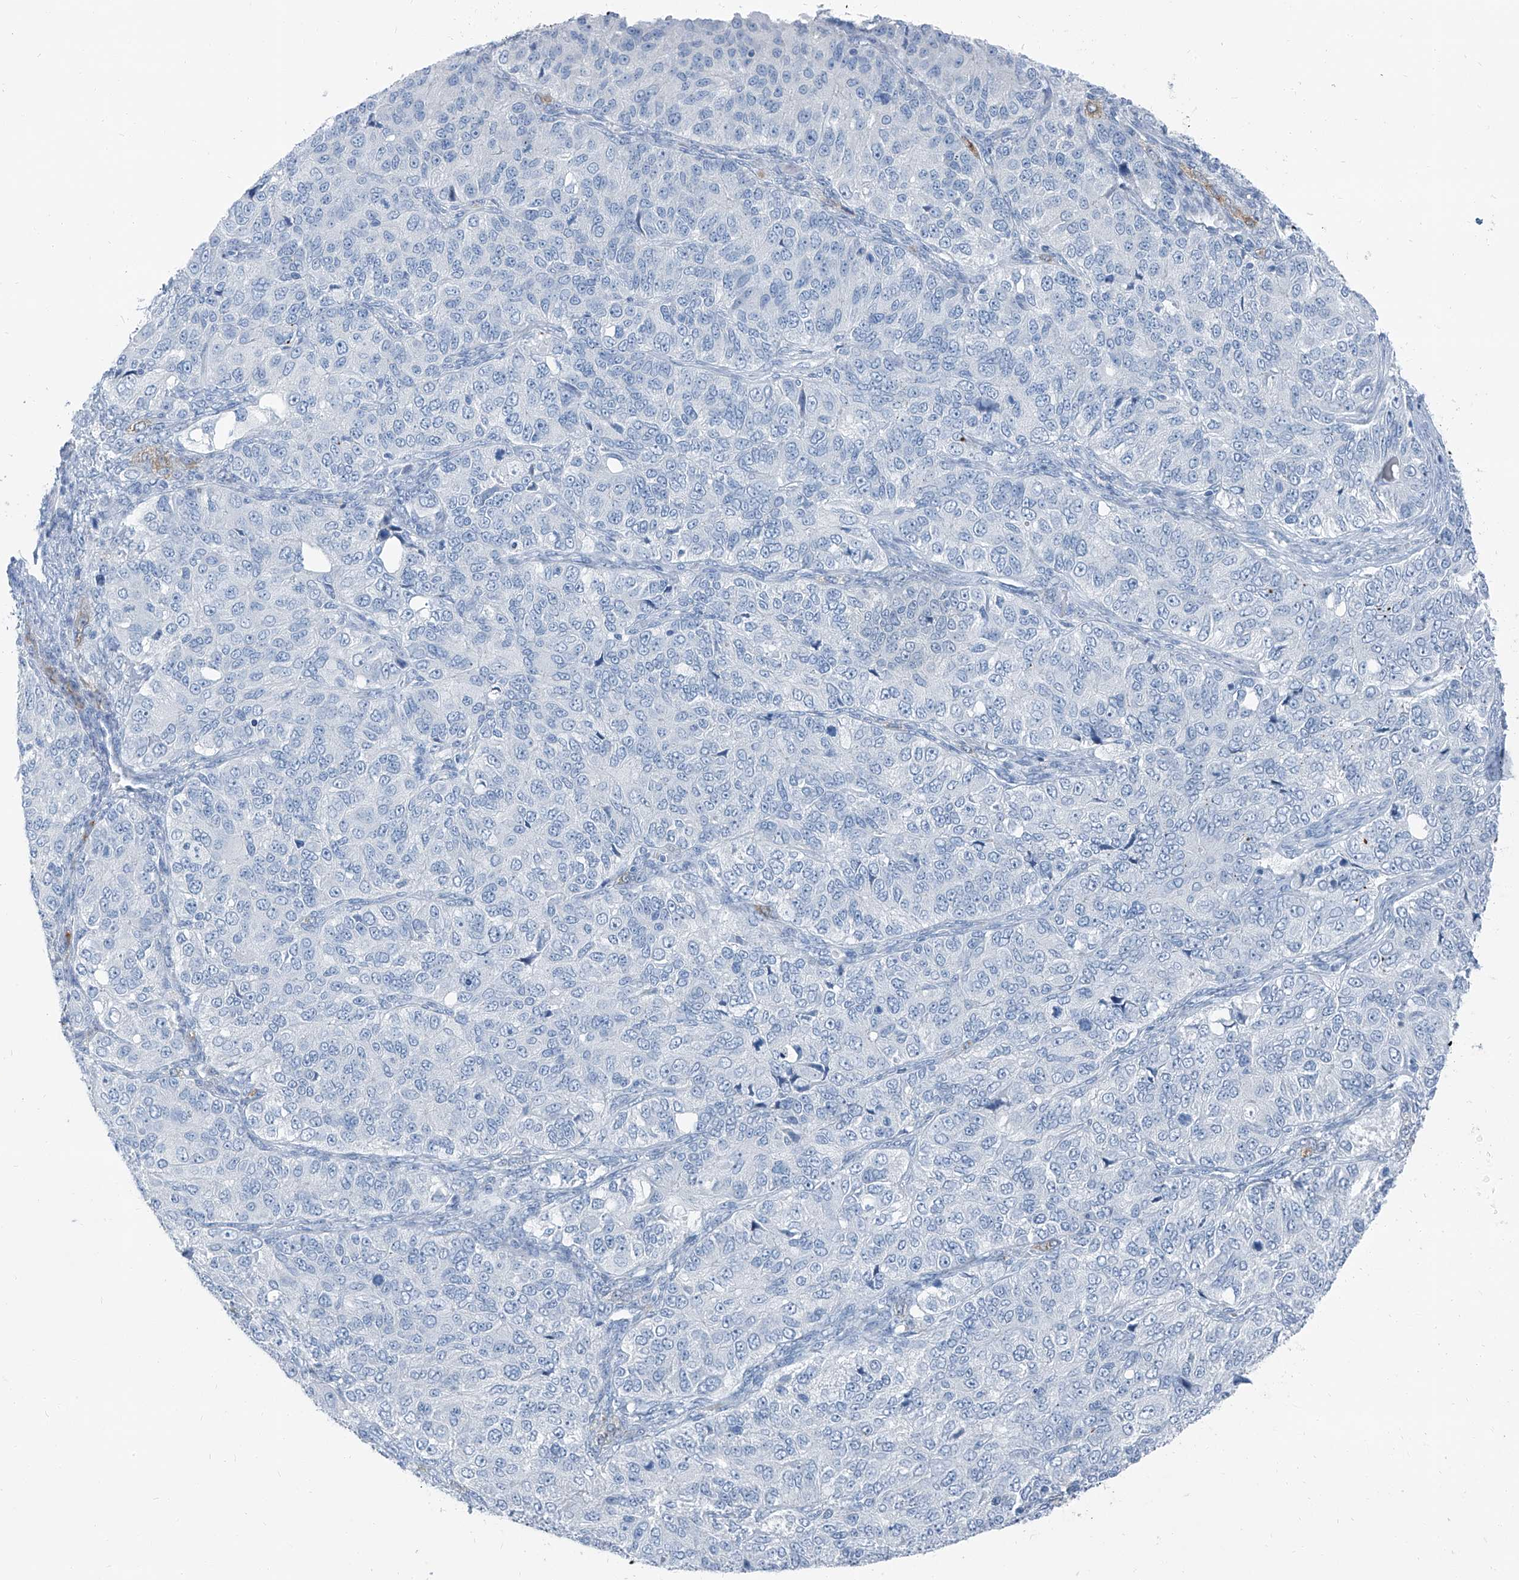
{"staining": {"intensity": "negative", "quantity": "none", "location": "none"}, "tissue": "ovarian cancer", "cell_type": "Tumor cells", "image_type": "cancer", "snomed": [{"axis": "morphology", "description": "Carcinoma, endometroid"}, {"axis": "topography", "description": "Ovary"}], "caption": "Ovarian endometroid carcinoma stained for a protein using IHC exhibits no expression tumor cells.", "gene": "RGN", "patient": {"sex": "female", "age": 51}}